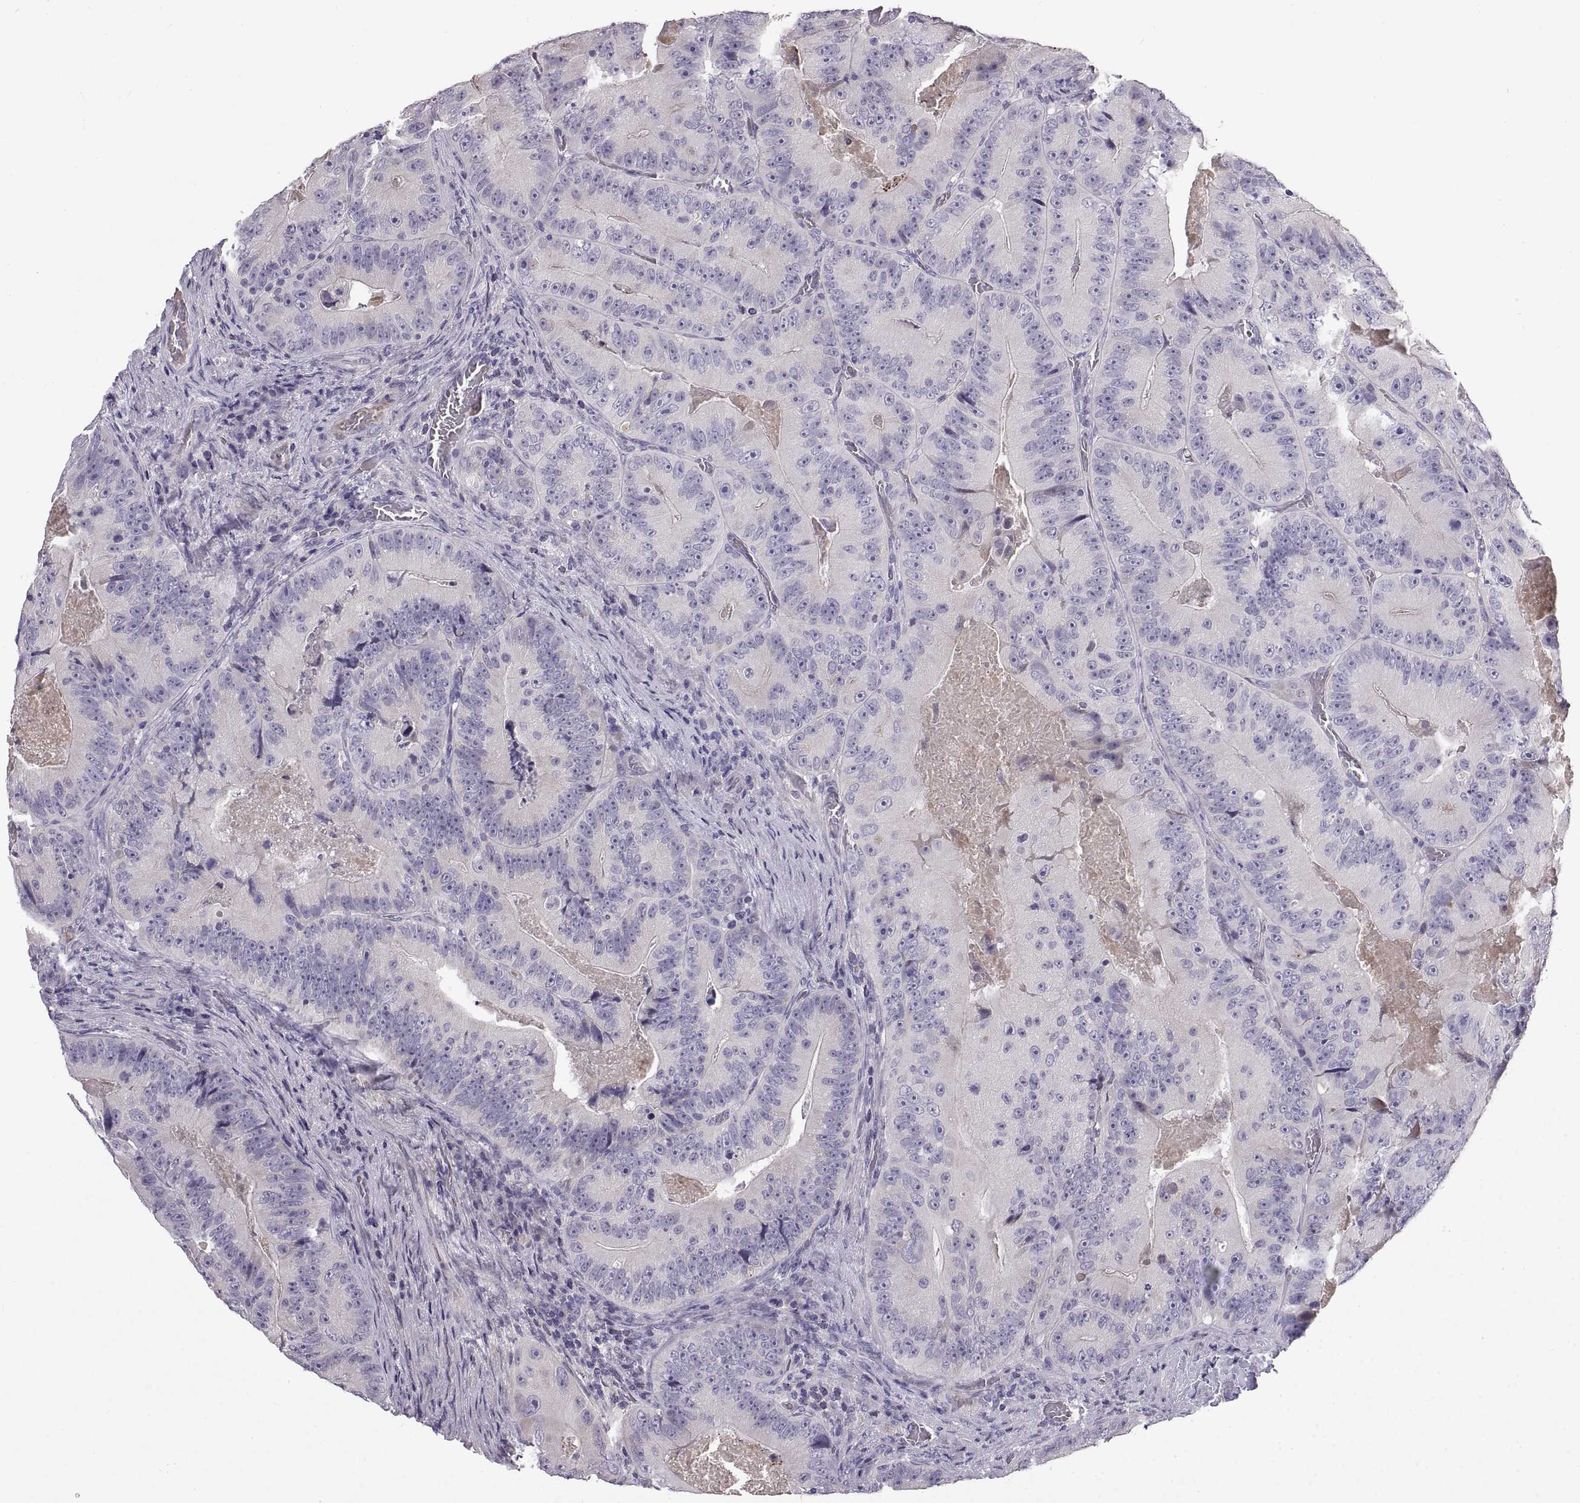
{"staining": {"intensity": "negative", "quantity": "none", "location": "none"}, "tissue": "colorectal cancer", "cell_type": "Tumor cells", "image_type": "cancer", "snomed": [{"axis": "morphology", "description": "Adenocarcinoma, NOS"}, {"axis": "topography", "description": "Colon"}], "caption": "Immunohistochemistry micrograph of human colorectal cancer stained for a protein (brown), which demonstrates no positivity in tumor cells.", "gene": "ADAM32", "patient": {"sex": "female", "age": 86}}